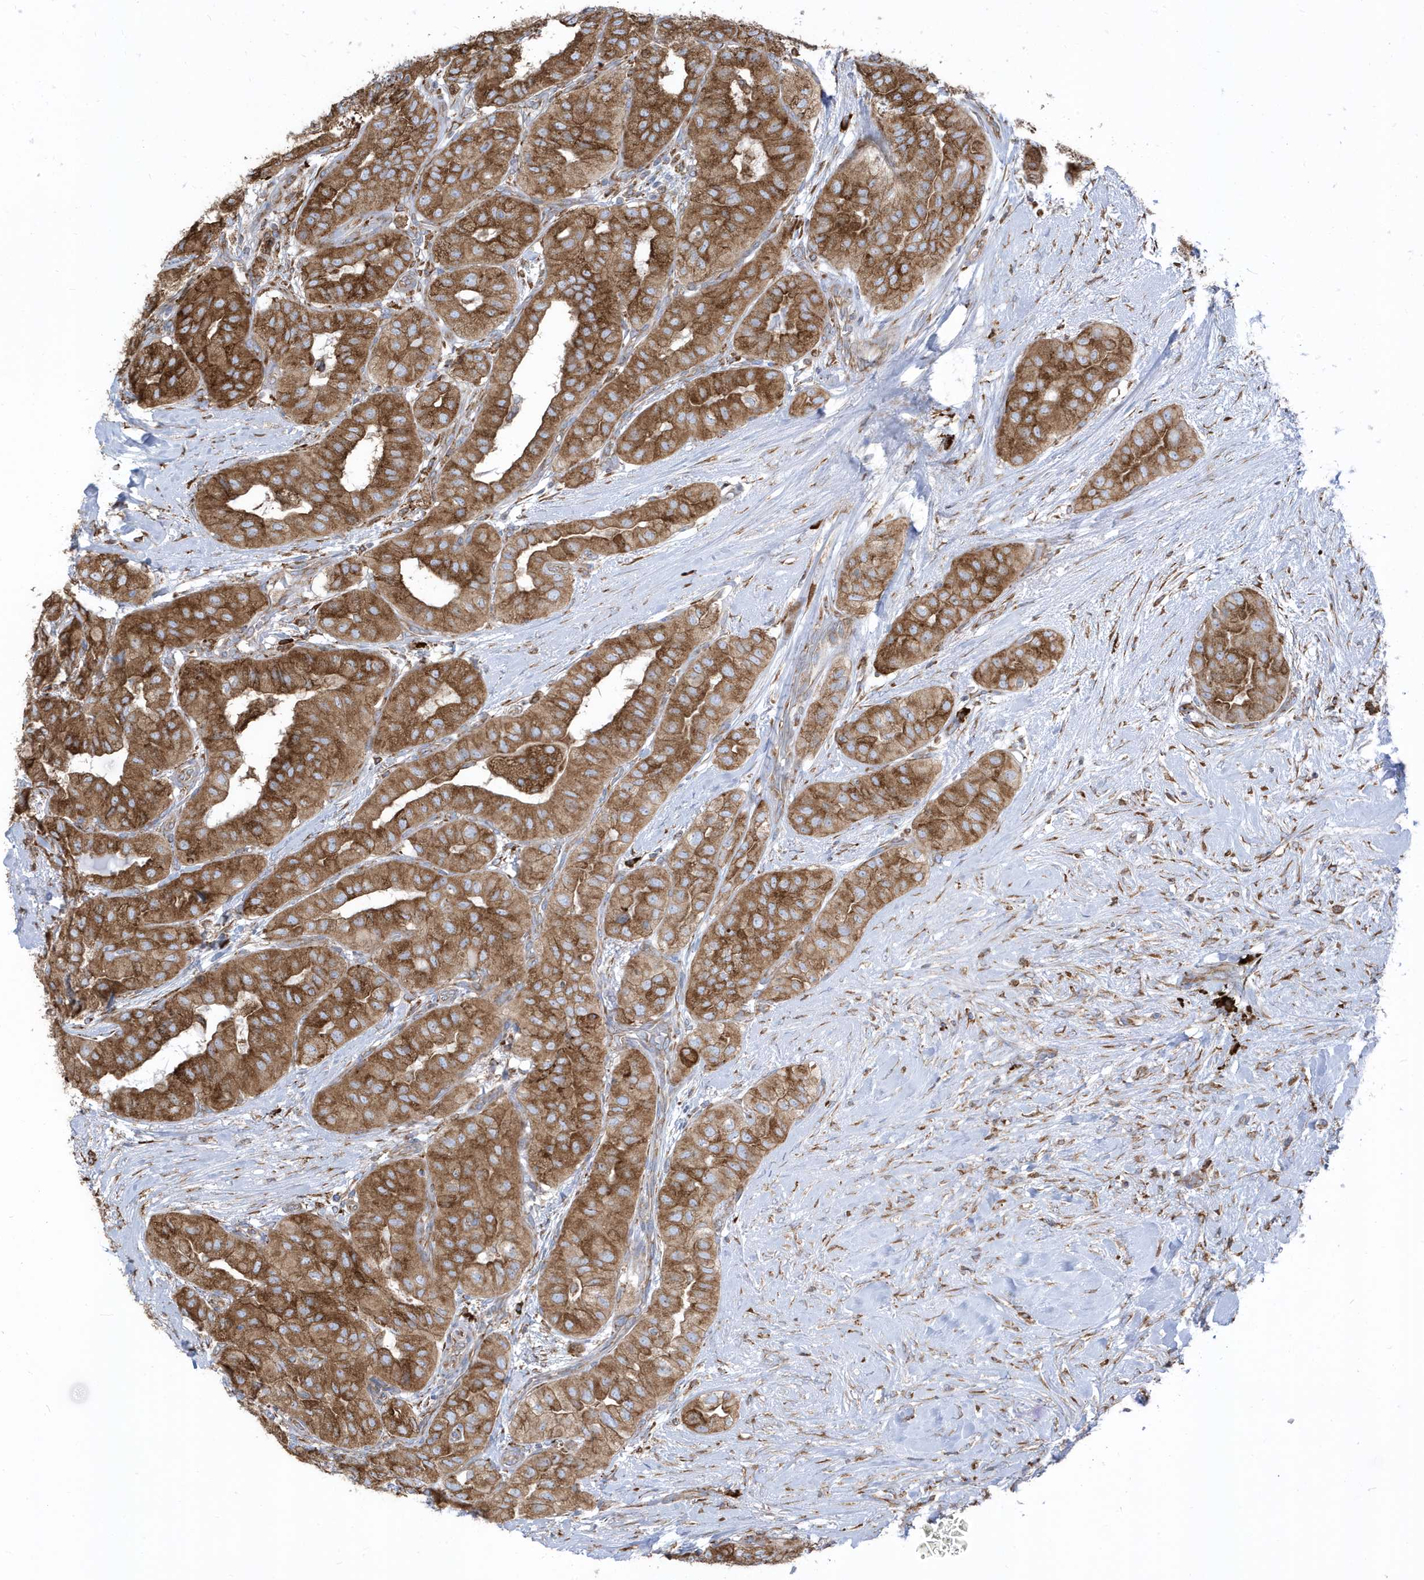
{"staining": {"intensity": "strong", "quantity": ">75%", "location": "cytoplasmic/membranous"}, "tissue": "thyroid cancer", "cell_type": "Tumor cells", "image_type": "cancer", "snomed": [{"axis": "morphology", "description": "Papillary adenocarcinoma, NOS"}, {"axis": "topography", "description": "Thyroid gland"}], "caption": "A high-resolution micrograph shows immunohistochemistry staining of thyroid cancer (papillary adenocarcinoma), which reveals strong cytoplasmic/membranous expression in about >75% of tumor cells.", "gene": "PDIA6", "patient": {"sex": "female", "age": 59}}